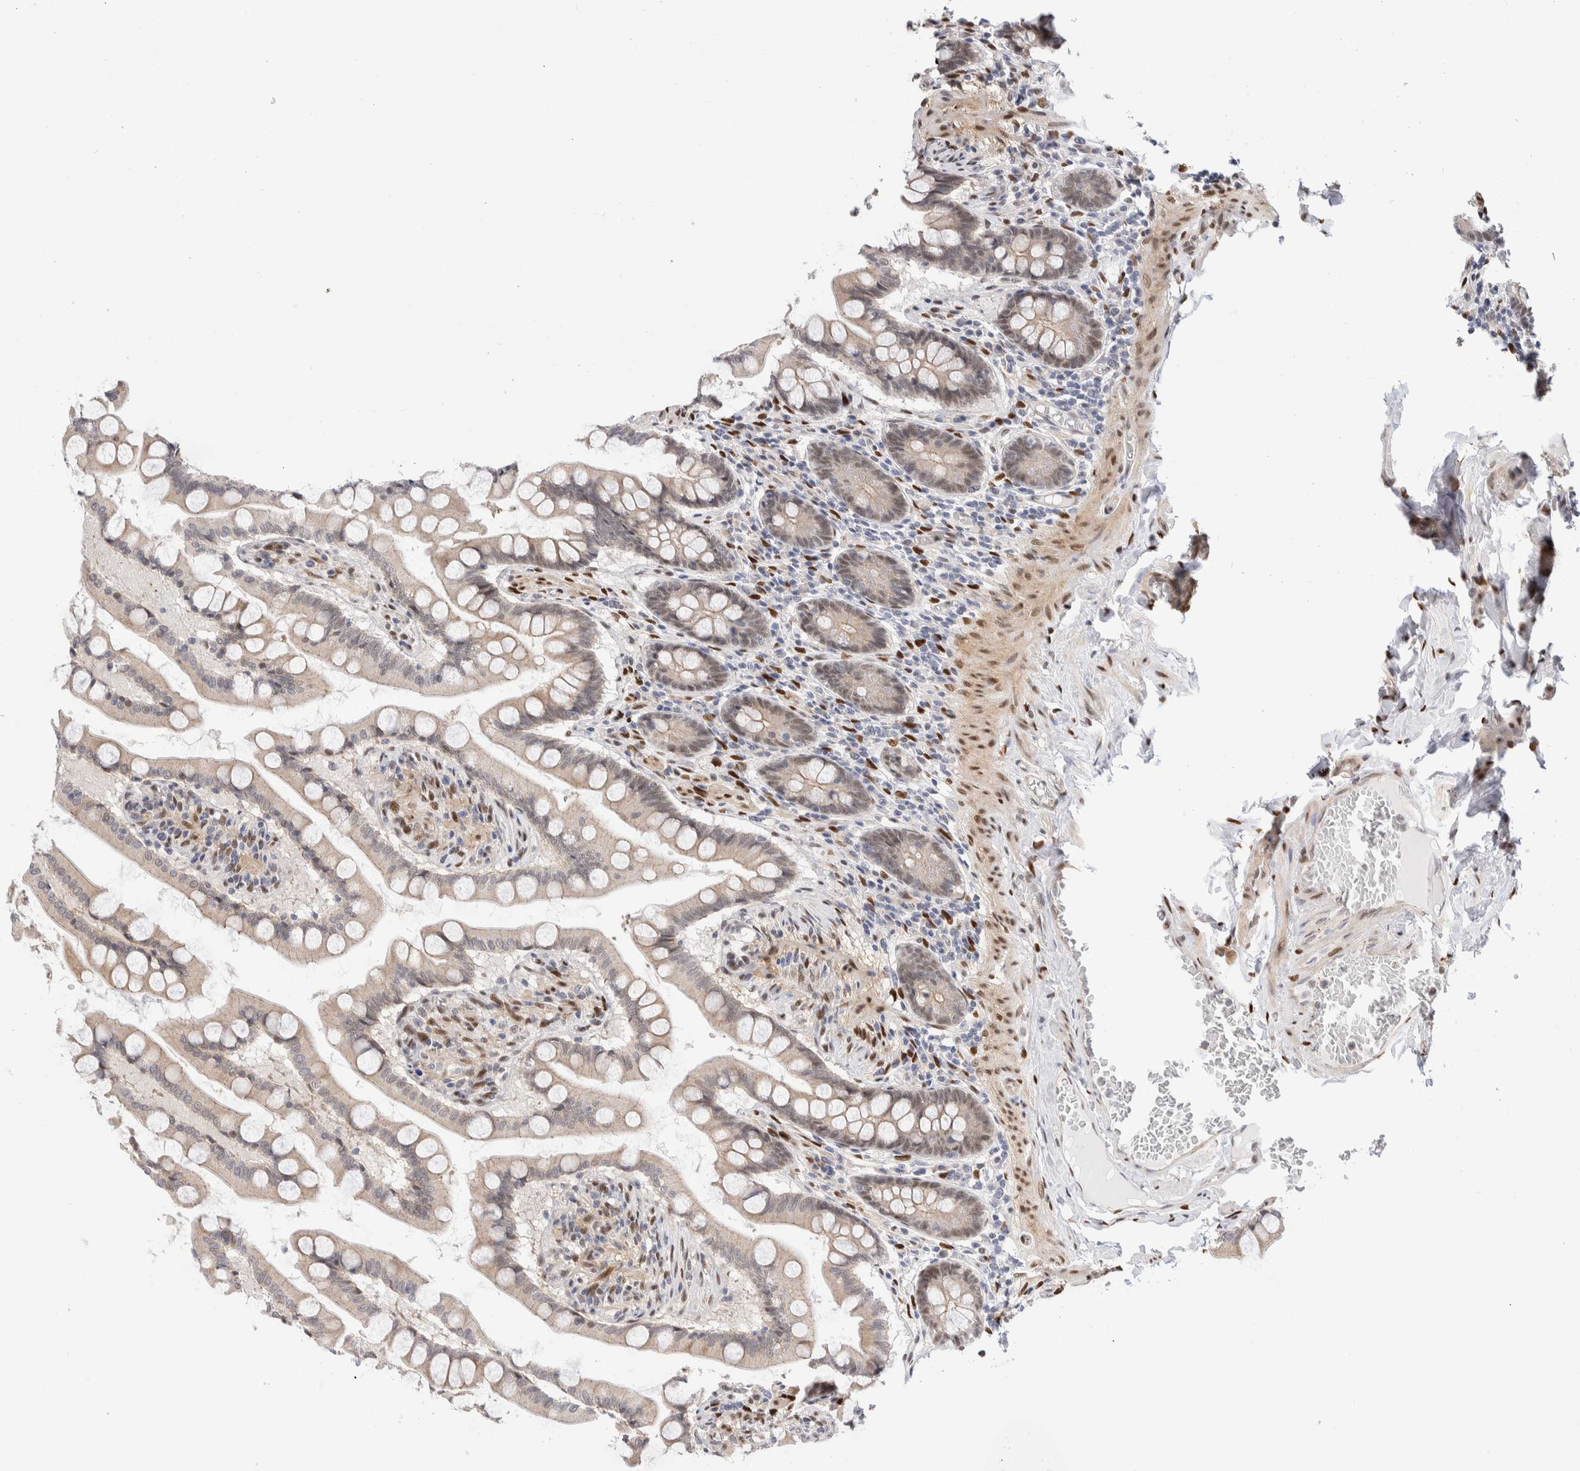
{"staining": {"intensity": "weak", "quantity": ">75%", "location": "cytoplasmic/membranous"}, "tissue": "small intestine", "cell_type": "Glandular cells", "image_type": "normal", "snomed": [{"axis": "morphology", "description": "Normal tissue, NOS"}, {"axis": "topography", "description": "Small intestine"}], "caption": "This micrograph reveals immunohistochemistry staining of benign human small intestine, with low weak cytoplasmic/membranous positivity in approximately >75% of glandular cells.", "gene": "NSMAF", "patient": {"sex": "male", "age": 41}}